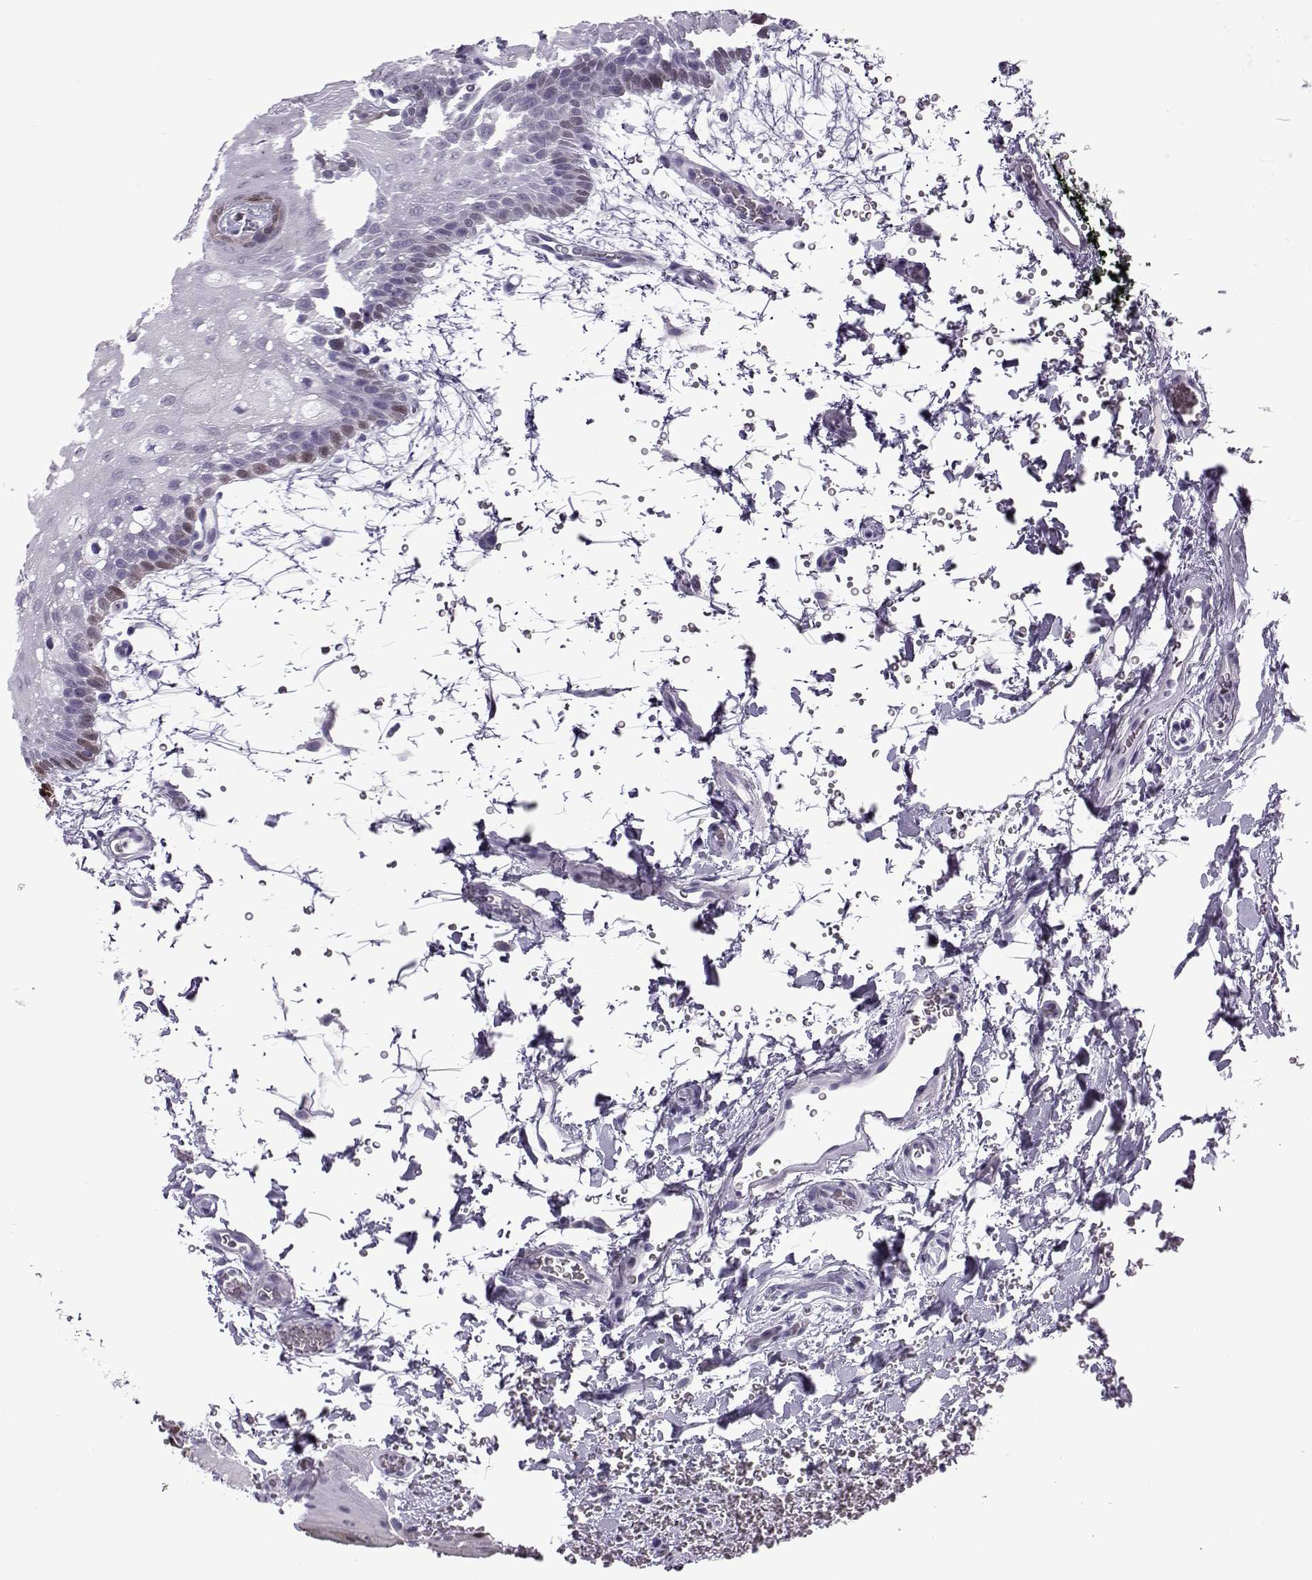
{"staining": {"intensity": "weak", "quantity": "25%-75%", "location": "cytoplasmic/membranous"}, "tissue": "oral mucosa", "cell_type": "Squamous epithelial cells", "image_type": "normal", "snomed": [{"axis": "morphology", "description": "Normal tissue, NOS"}, {"axis": "topography", "description": "Oral tissue"}, {"axis": "topography", "description": "Head-Neck"}], "caption": "IHC image of unremarkable oral mucosa: human oral mucosa stained using IHC demonstrates low levels of weak protein expression localized specifically in the cytoplasmic/membranous of squamous epithelial cells, appearing as a cytoplasmic/membranous brown color.", "gene": "OIP5", "patient": {"sex": "male", "age": 65}}